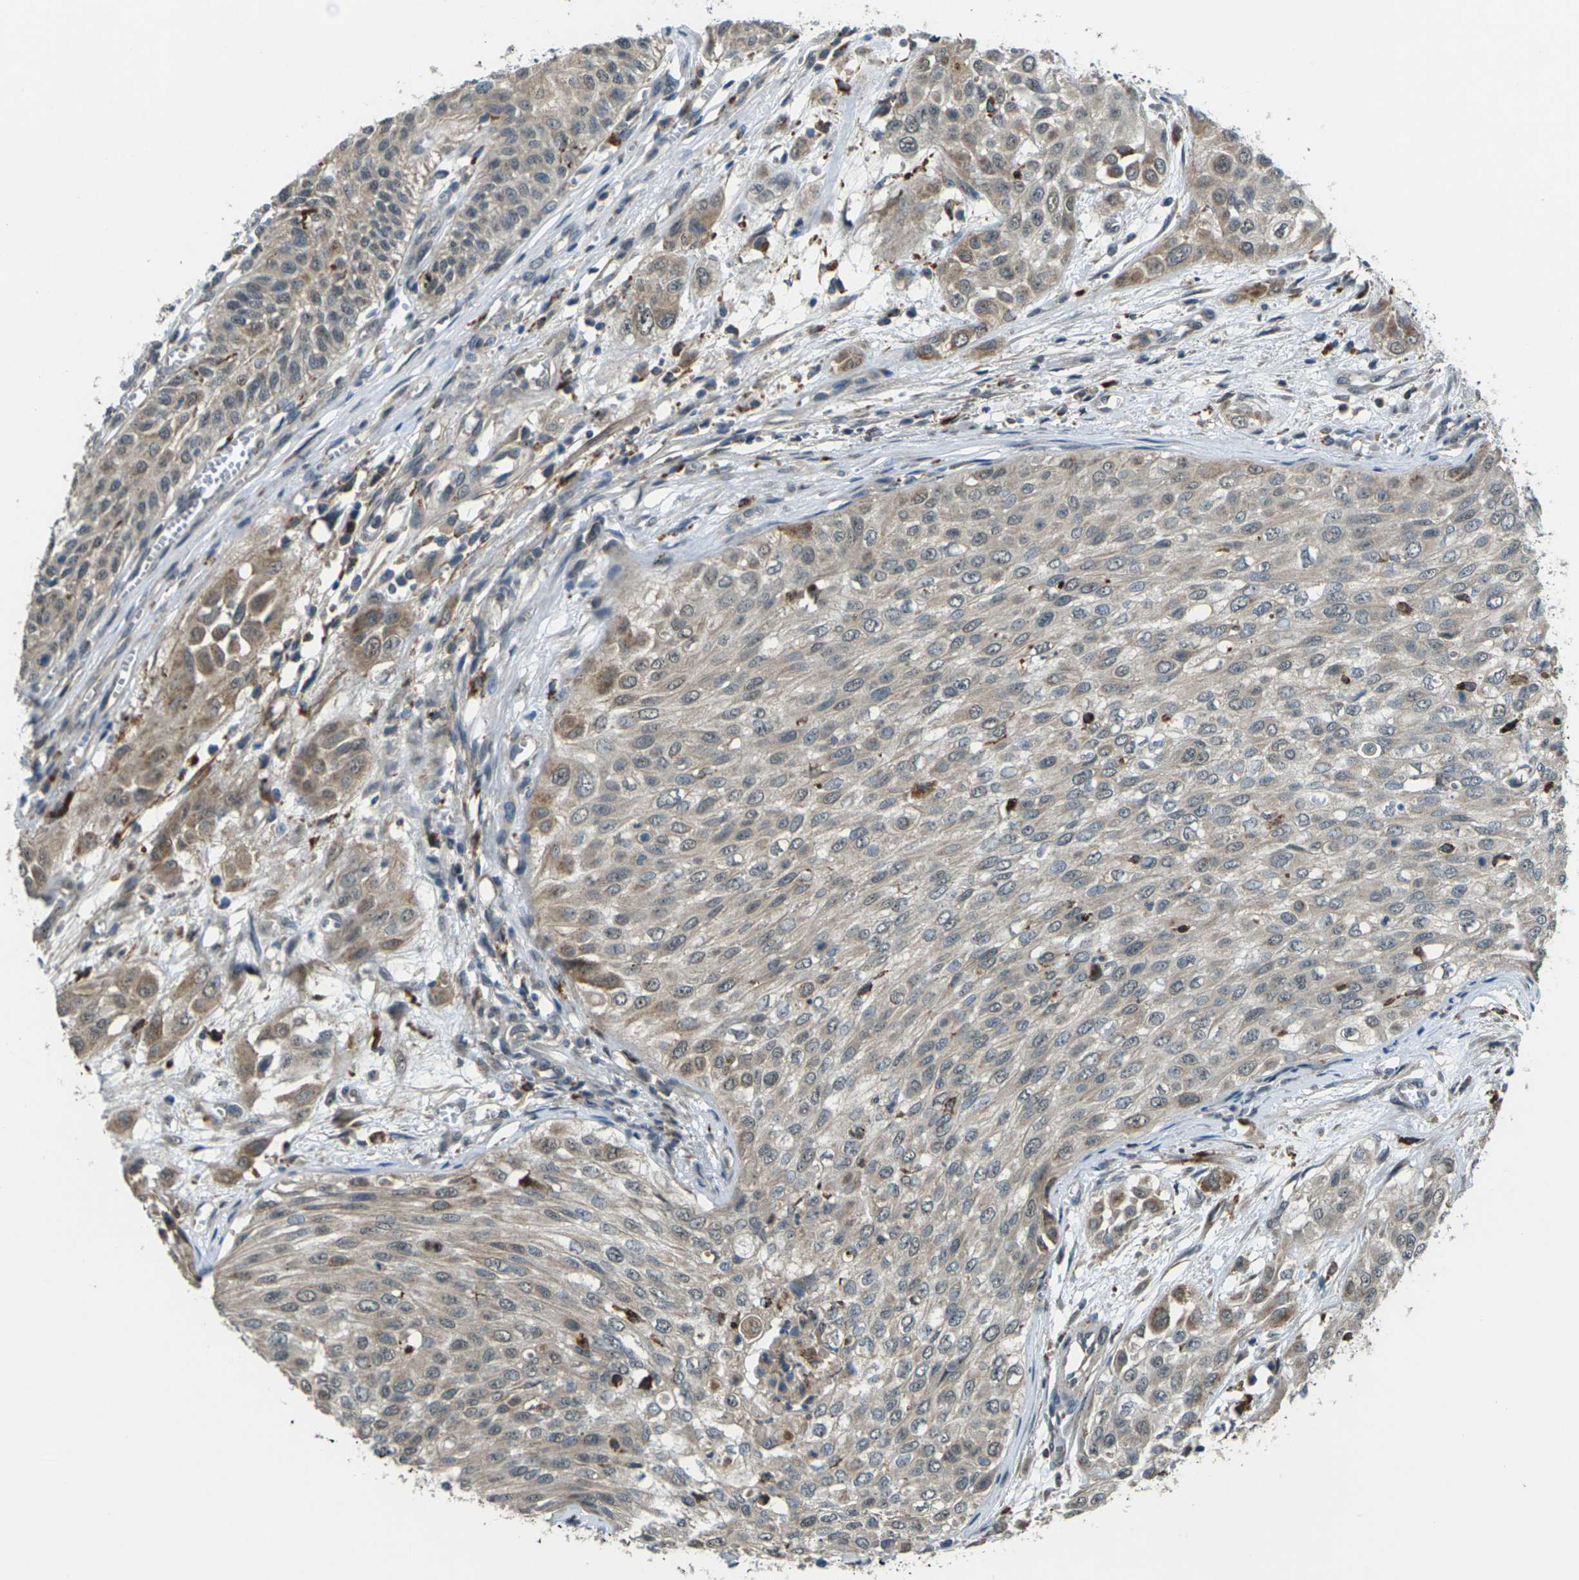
{"staining": {"intensity": "weak", "quantity": ">75%", "location": "cytoplasmic/membranous,nuclear"}, "tissue": "urothelial cancer", "cell_type": "Tumor cells", "image_type": "cancer", "snomed": [{"axis": "morphology", "description": "Urothelial carcinoma, High grade"}, {"axis": "topography", "description": "Urinary bladder"}], "caption": "This is an image of immunohistochemistry staining of urothelial cancer, which shows weak expression in the cytoplasmic/membranous and nuclear of tumor cells.", "gene": "SLC31A2", "patient": {"sex": "male", "age": 57}}